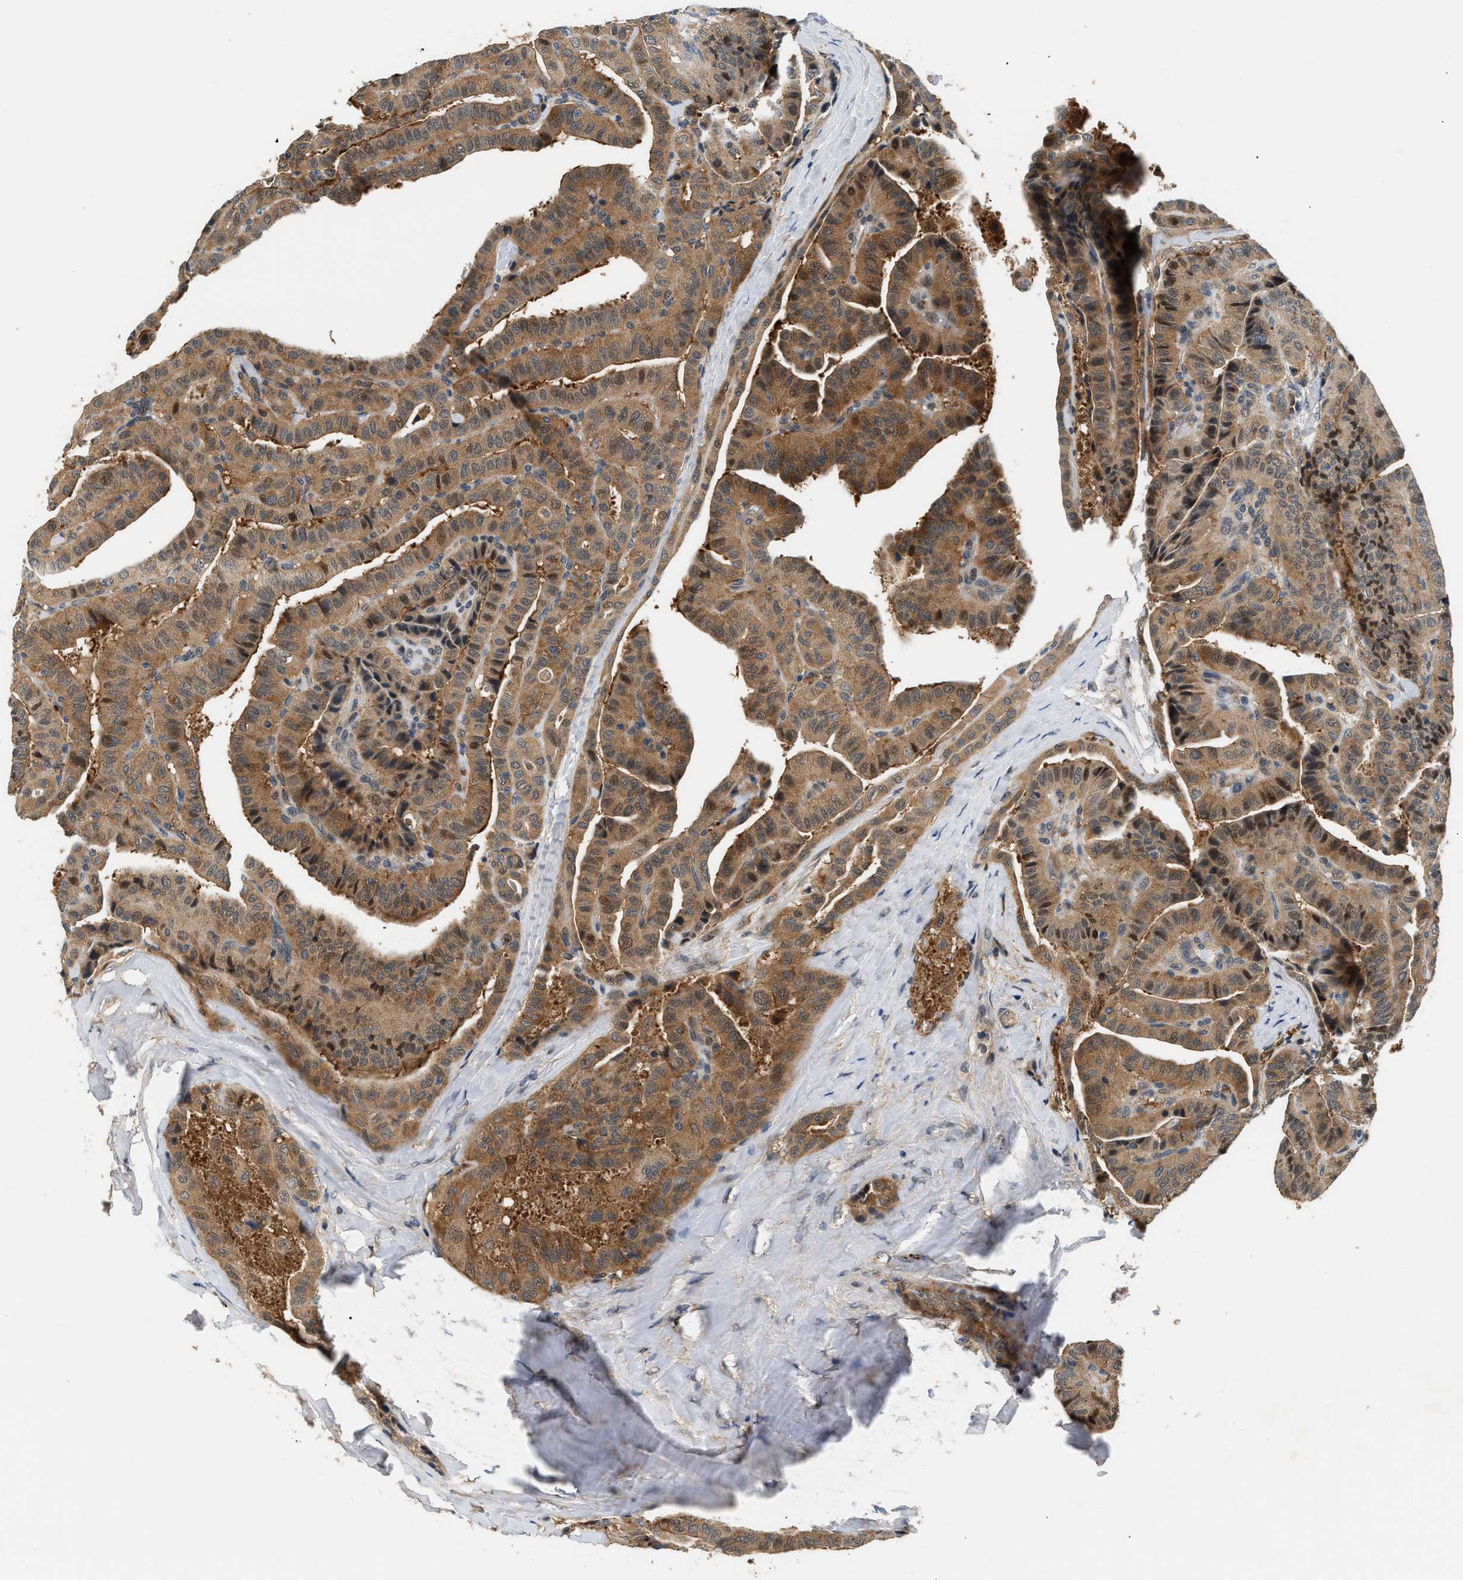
{"staining": {"intensity": "moderate", "quantity": ">75%", "location": "cytoplasmic/membranous,nuclear"}, "tissue": "thyroid cancer", "cell_type": "Tumor cells", "image_type": "cancer", "snomed": [{"axis": "morphology", "description": "Papillary adenocarcinoma, NOS"}, {"axis": "topography", "description": "Thyroid gland"}], "caption": "Human thyroid cancer (papillary adenocarcinoma) stained for a protein (brown) reveals moderate cytoplasmic/membranous and nuclear positive staining in approximately >75% of tumor cells.", "gene": "LARP6", "patient": {"sex": "male", "age": 77}}